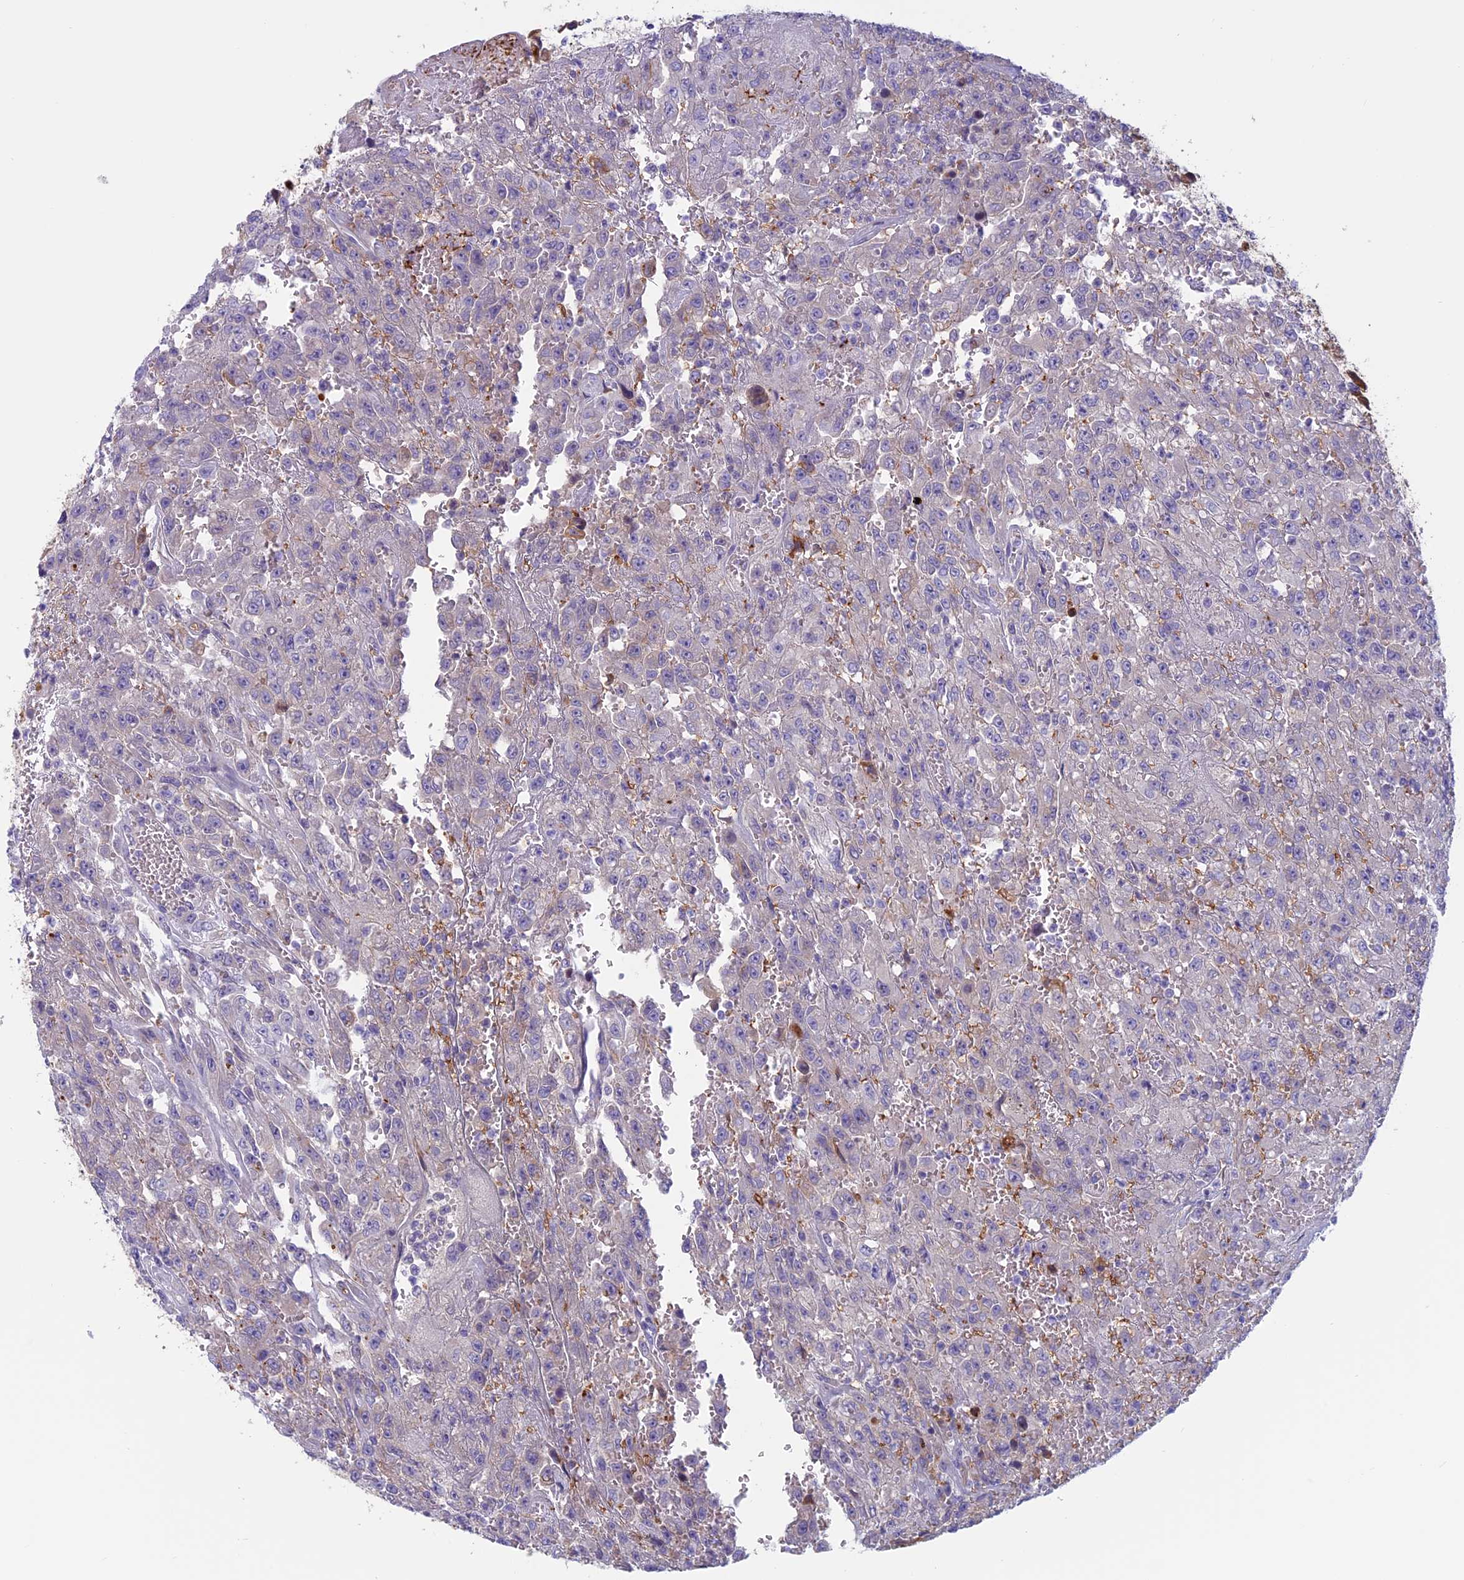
{"staining": {"intensity": "negative", "quantity": "none", "location": "none"}, "tissue": "urothelial cancer", "cell_type": "Tumor cells", "image_type": "cancer", "snomed": [{"axis": "morphology", "description": "Urothelial carcinoma, High grade"}, {"axis": "topography", "description": "Urinary bladder"}], "caption": "High magnification brightfield microscopy of urothelial carcinoma (high-grade) stained with DAB (brown) and counterstained with hematoxylin (blue): tumor cells show no significant positivity.", "gene": "ANGPTL2", "patient": {"sex": "male", "age": 46}}